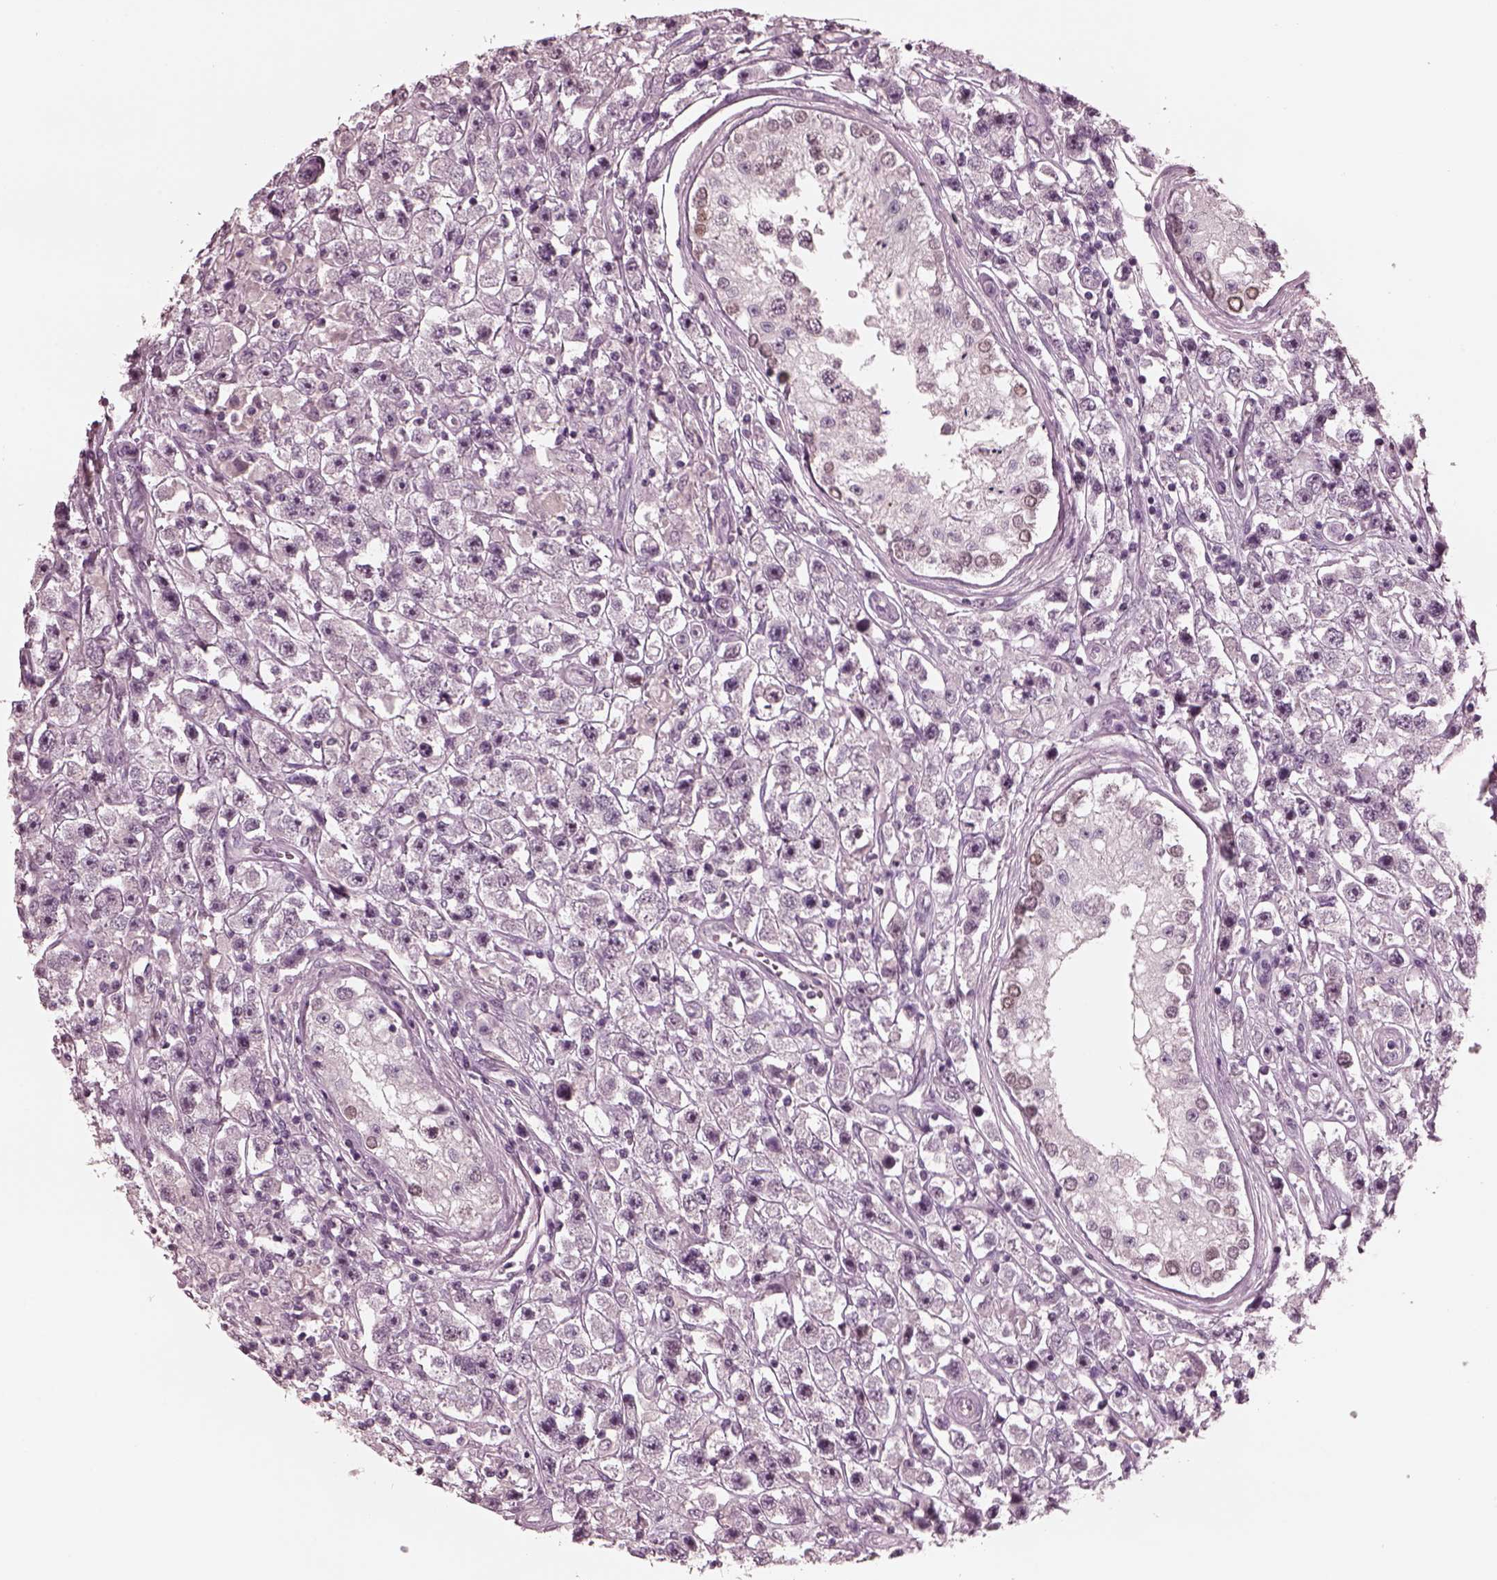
{"staining": {"intensity": "negative", "quantity": "none", "location": "none"}, "tissue": "testis cancer", "cell_type": "Tumor cells", "image_type": "cancer", "snomed": [{"axis": "morphology", "description": "Seminoma, NOS"}, {"axis": "topography", "description": "Testis"}], "caption": "Immunohistochemical staining of human testis seminoma exhibits no significant staining in tumor cells.", "gene": "YY2", "patient": {"sex": "male", "age": 45}}